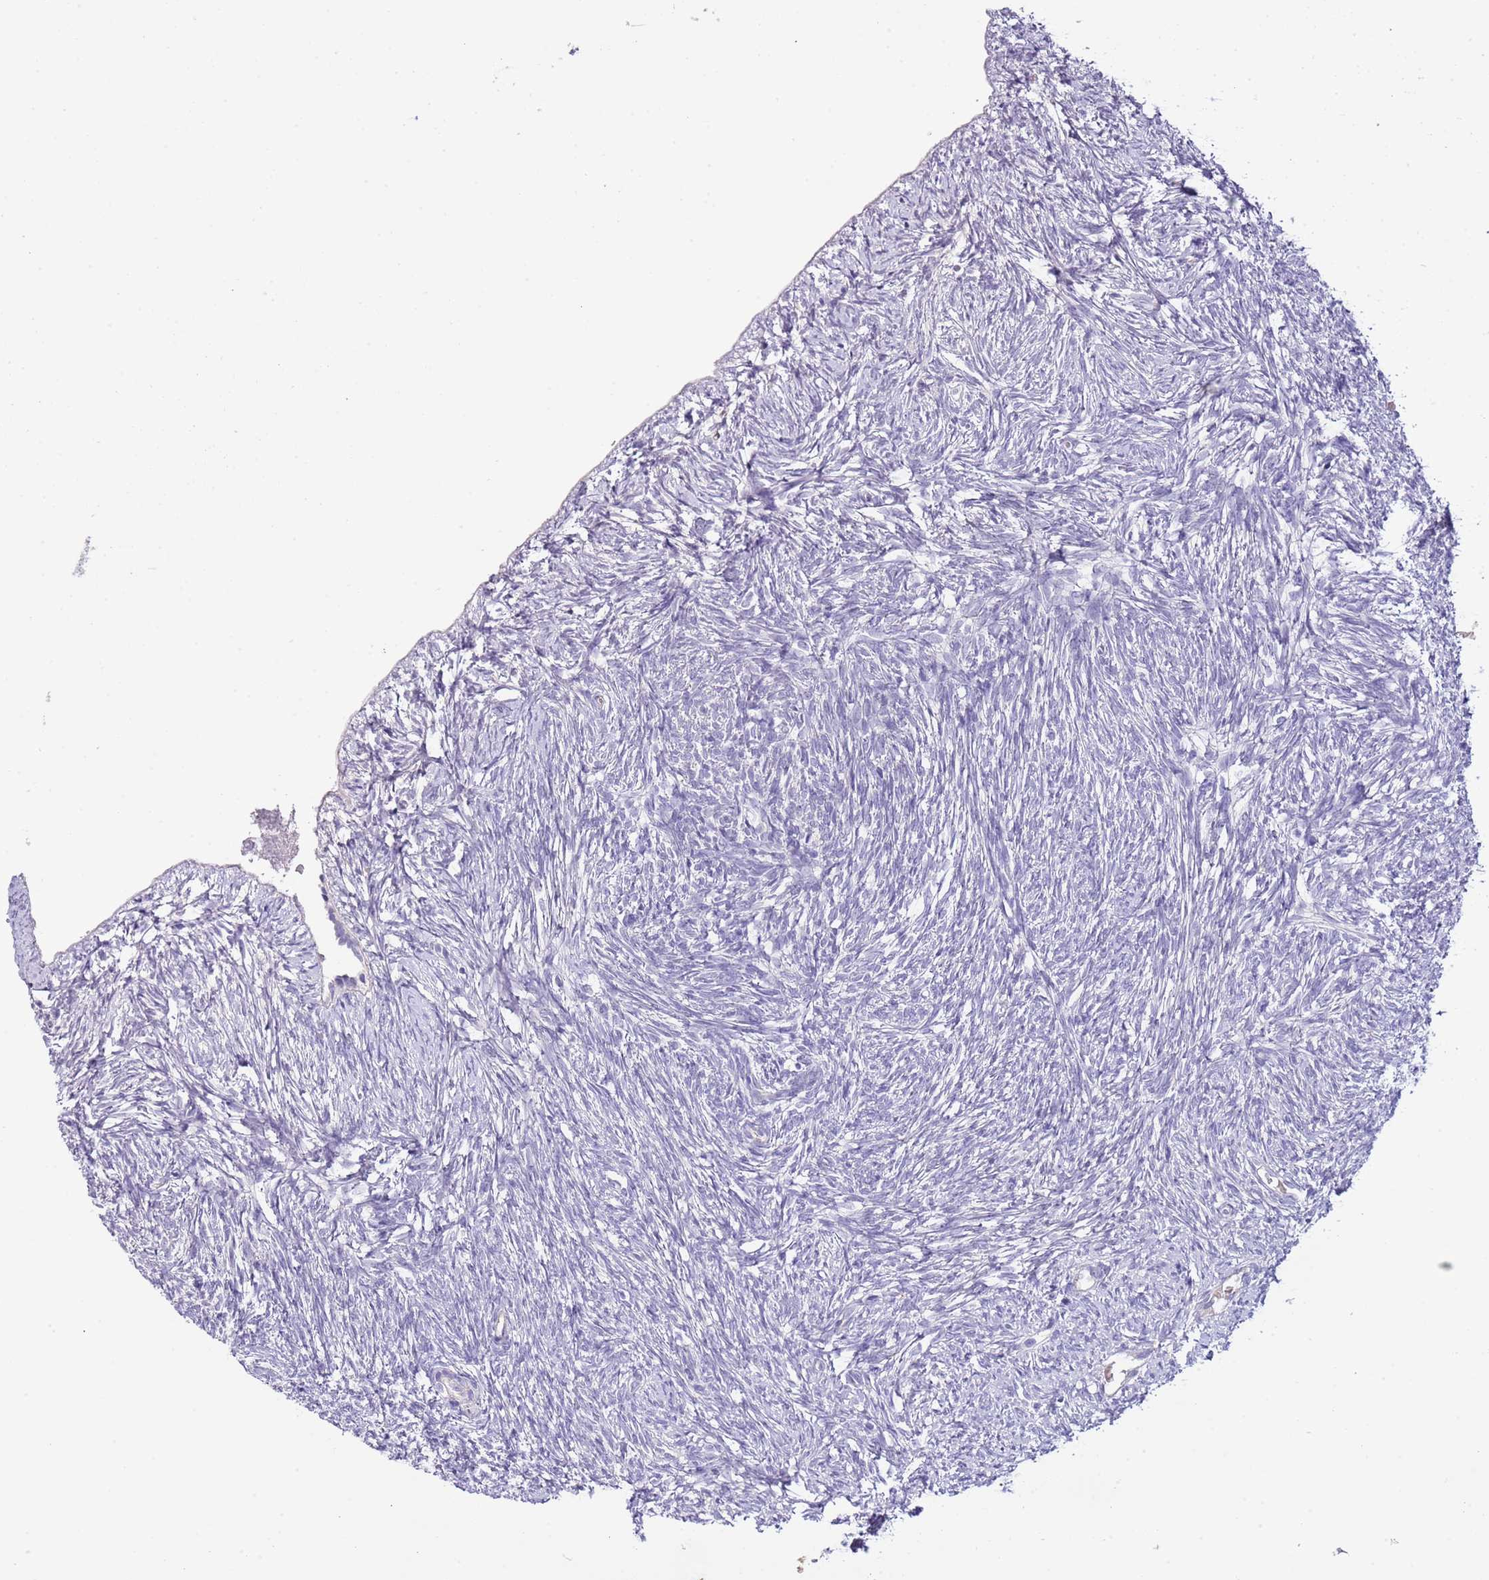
{"staining": {"intensity": "weak", "quantity": "<25%", "location": "cytoplasmic/membranous"}, "tissue": "ovary", "cell_type": "Follicle cells", "image_type": "normal", "snomed": [{"axis": "morphology", "description": "Normal tissue, NOS"}, {"axis": "topography", "description": "Ovary"}], "caption": "Immunohistochemical staining of benign ovary reveals no significant expression in follicle cells.", "gene": "ABHD17A", "patient": {"sex": "female", "age": 51}}